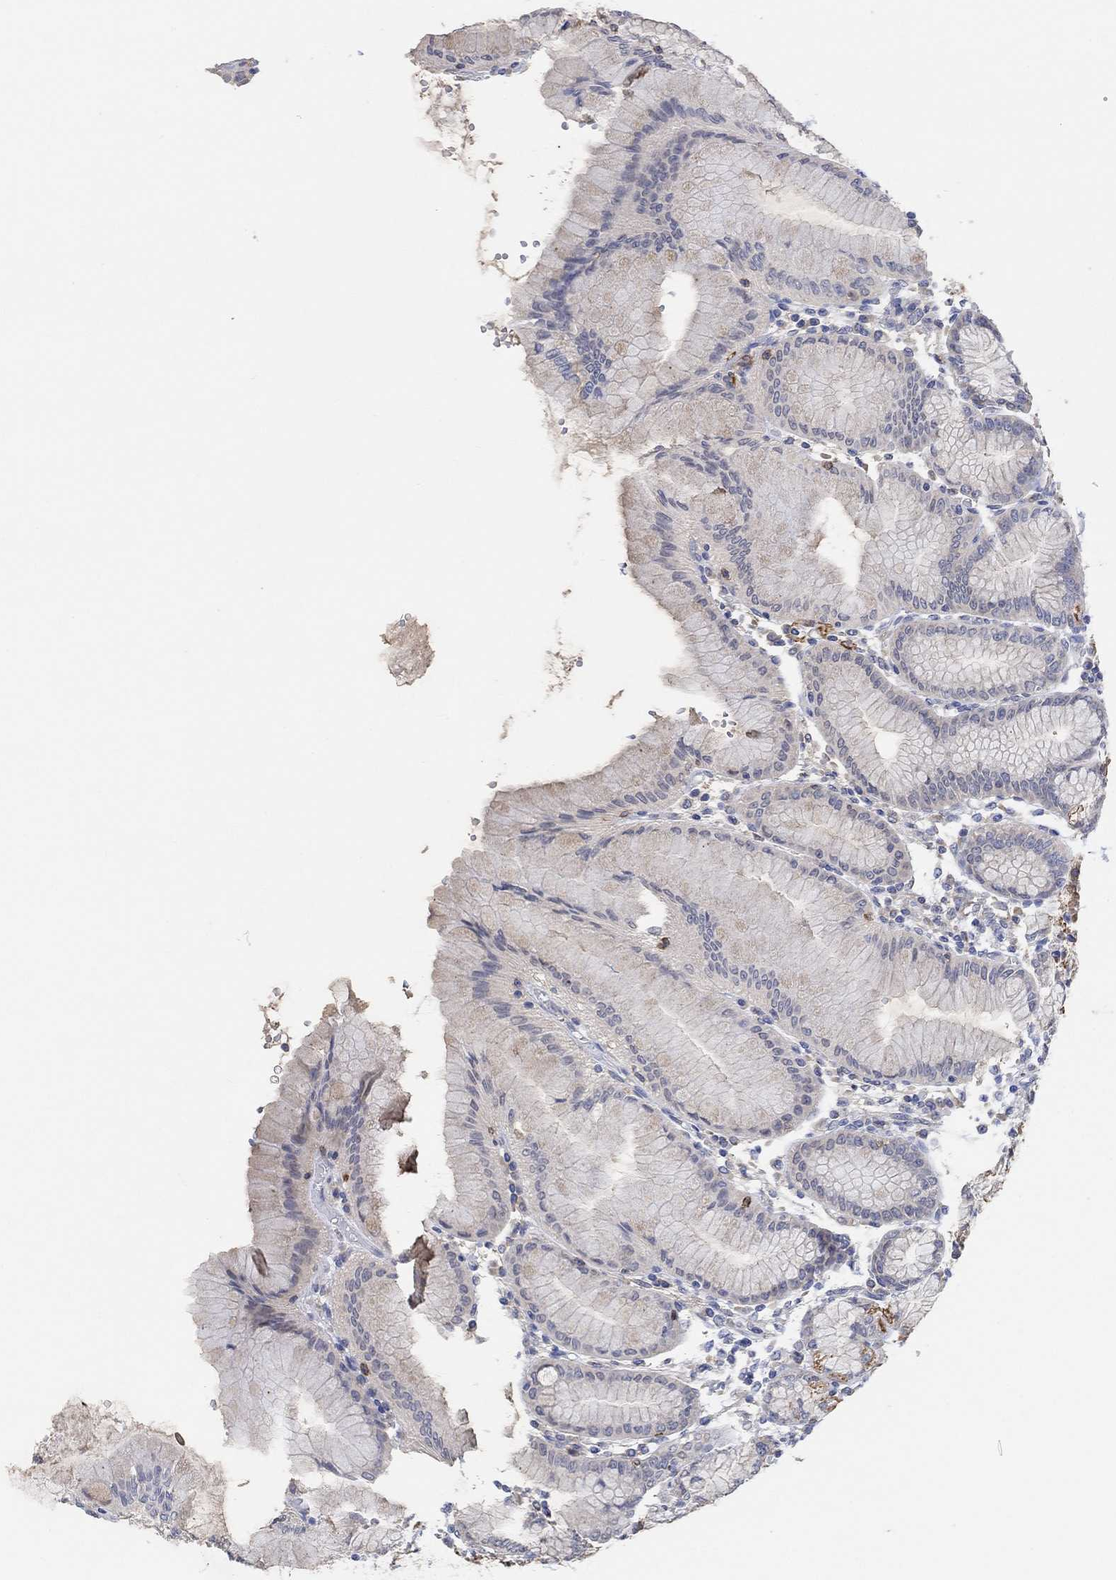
{"staining": {"intensity": "strong", "quantity": "<25%", "location": "cytoplasmic/membranous"}, "tissue": "stomach", "cell_type": "Glandular cells", "image_type": "normal", "snomed": [{"axis": "morphology", "description": "Normal tissue, NOS"}, {"axis": "topography", "description": "Skeletal muscle"}, {"axis": "topography", "description": "Stomach"}], "caption": "Brown immunohistochemical staining in normal human stomach shows strong cytoplasmic/membranous expression in about <25% of glandular cells. (IHC, brightfield microscopy, high magnification).", "gene": "SYT16", "patient": {"sex": "female", "age": 57}}